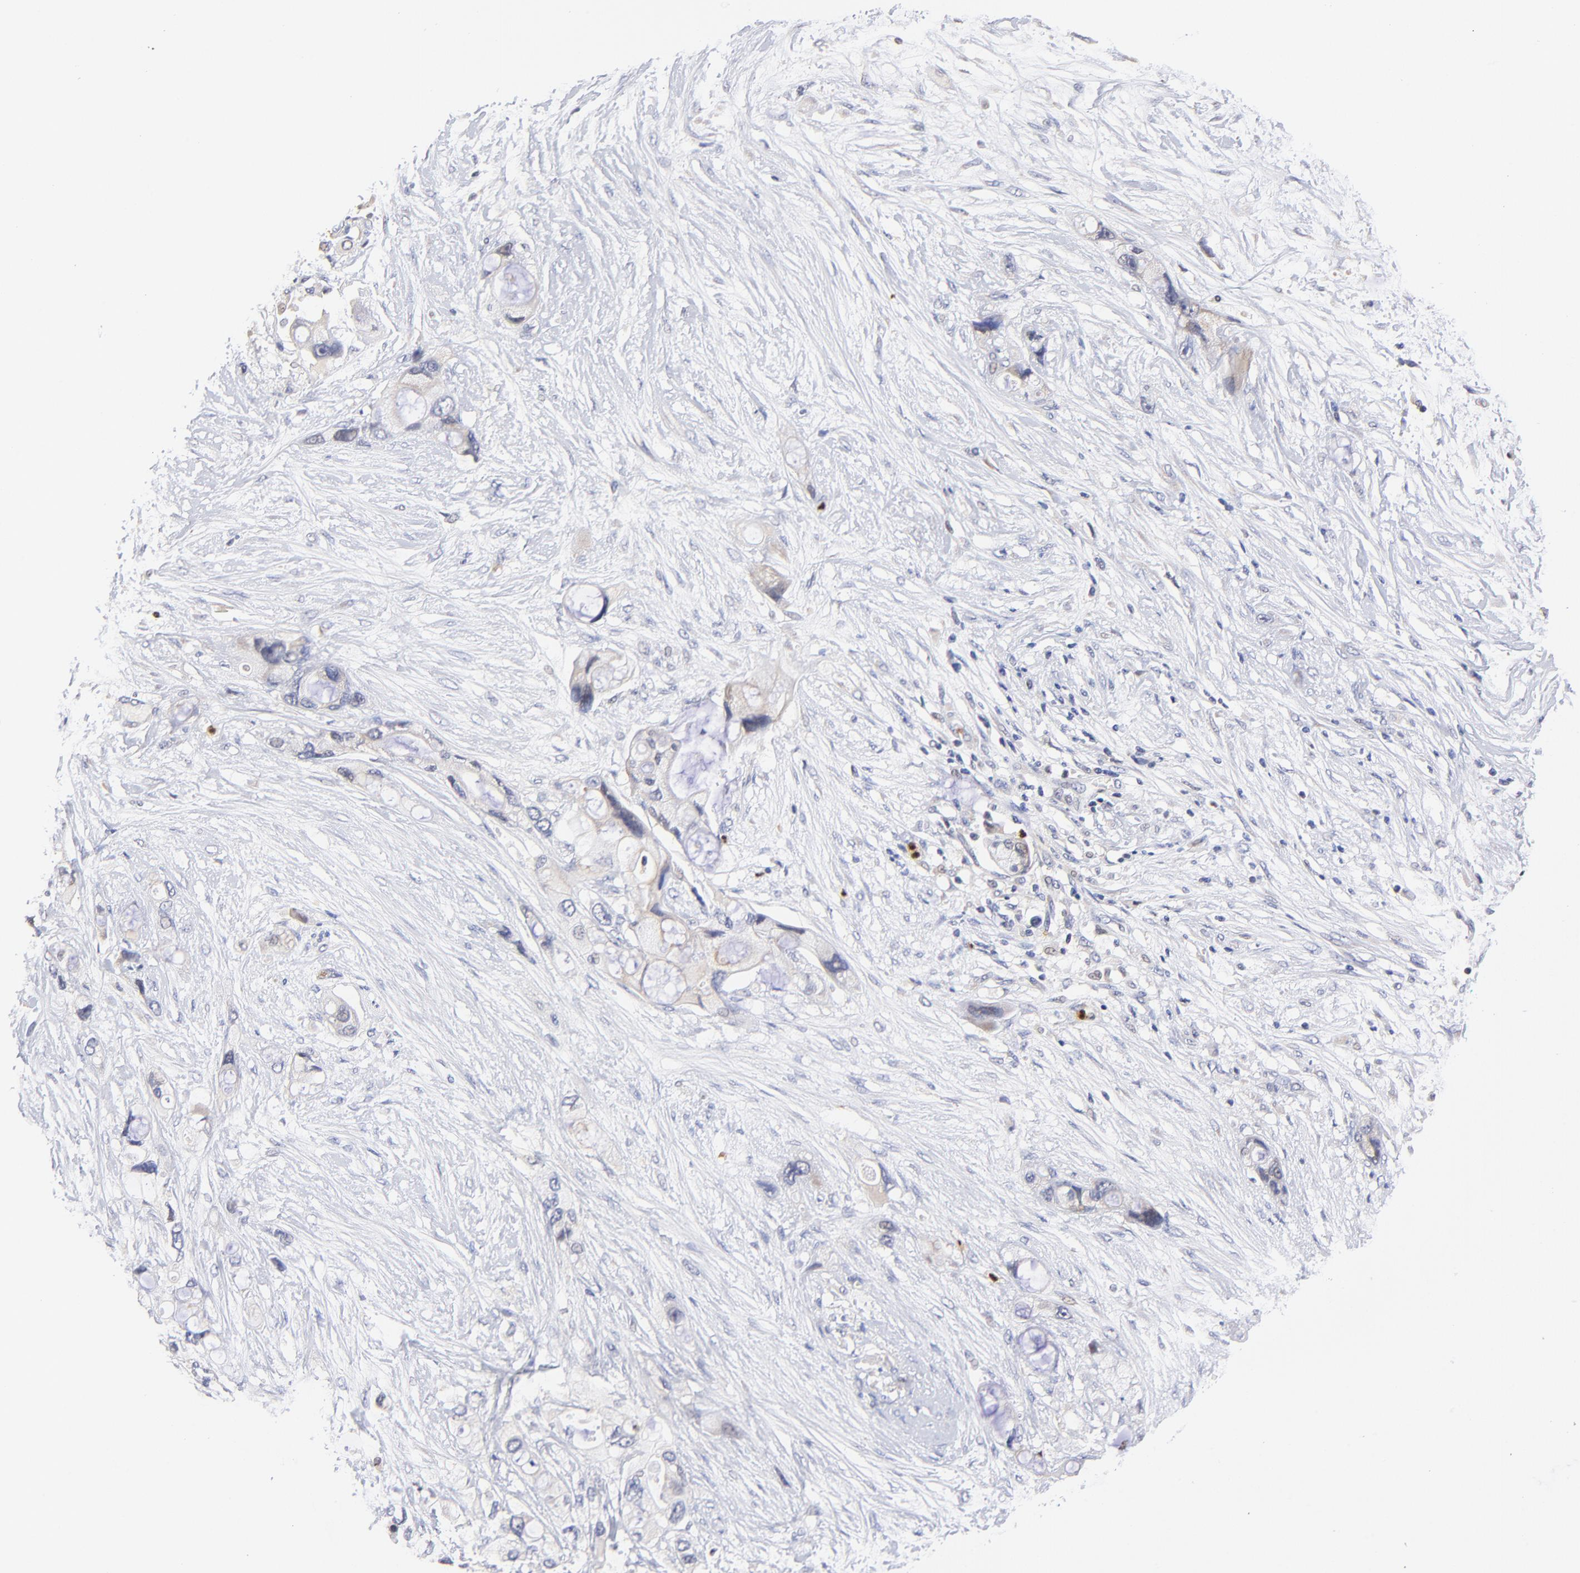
{"staining": {"intensity": "weak", "quantity": "<25%", "location": "cytoplasmic/membranous"}, "tissue": "pancreatic cancer", "cell_type": "Tumor cells", "image_type": "cancer", "snomed": [{"axis": "morphology", "description": "Adenocarcinoma, NOS"}, {"axis": "topography", "description": "Pancreas"}], "caption": "Immunohistochemical staining of human pancreatic cancer (adenocarcinoma) shows no significant expression in tumor cells. Nuclei are stained in blue.", "gene": "BBOF1", "patient": {"sex": "female", "age": 59}}